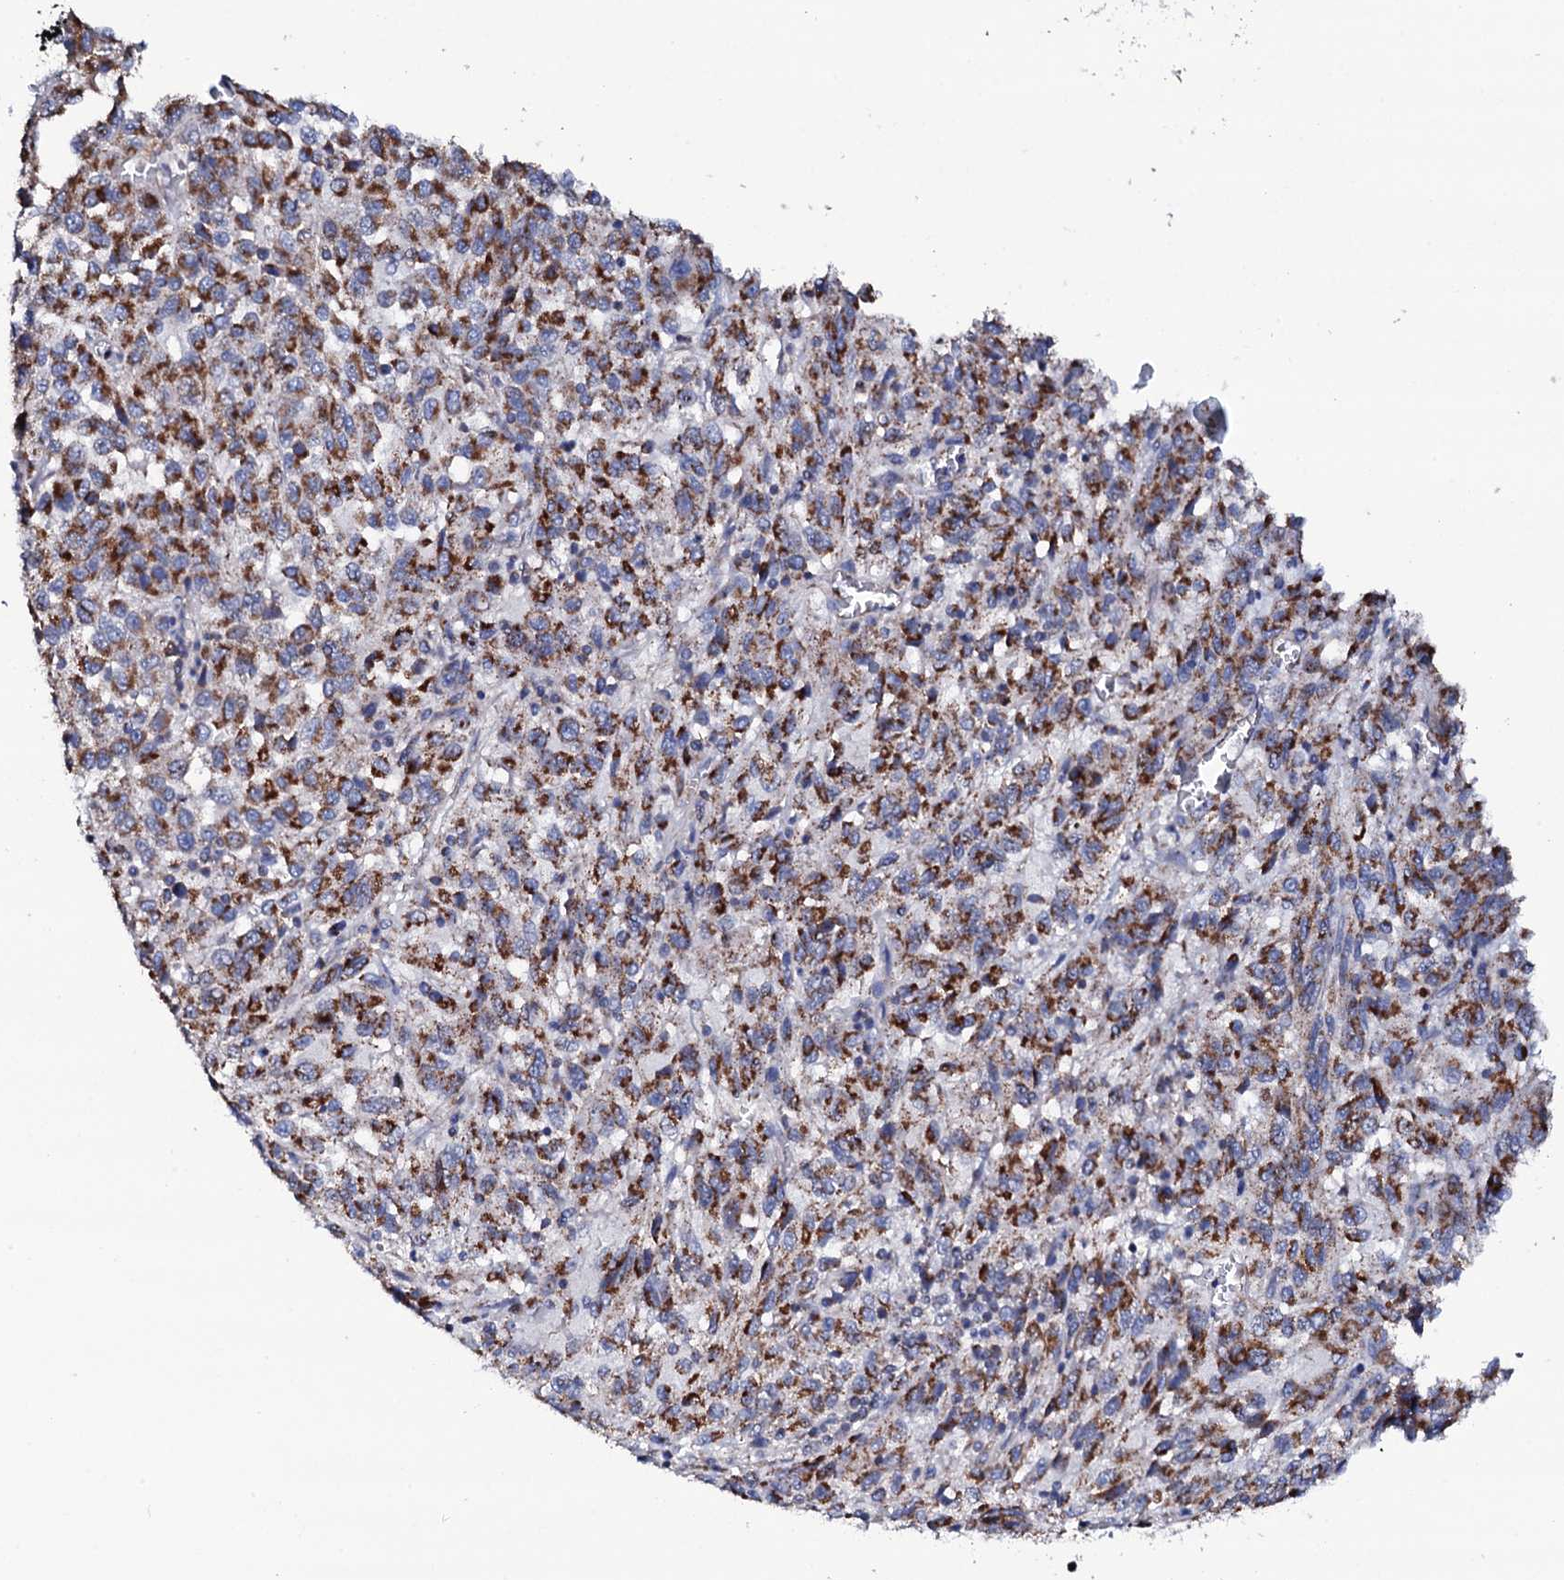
{"staining": {"intensity": "moderate", "quantity": ">75%", "location": "cytoplasmic/membranous"}, "tissue": "melanoma", "cell_type": "Tumor cells", "image_type": "cancer", "snomed": [{"axis": "morphology", "description": "Malignant melanoma, Metastatic site"}, {"axis": "topography", "description": "Lung"}], "caption": "IHC (DAB (3,3'-diaminobenzidine)) staining of melanoma shows moderate cytoplasmic/membranous protein expression in approximately >75% of tumor cells.", "gene": "TCAF2", "patient": {"sex": "male", "age": 64}}